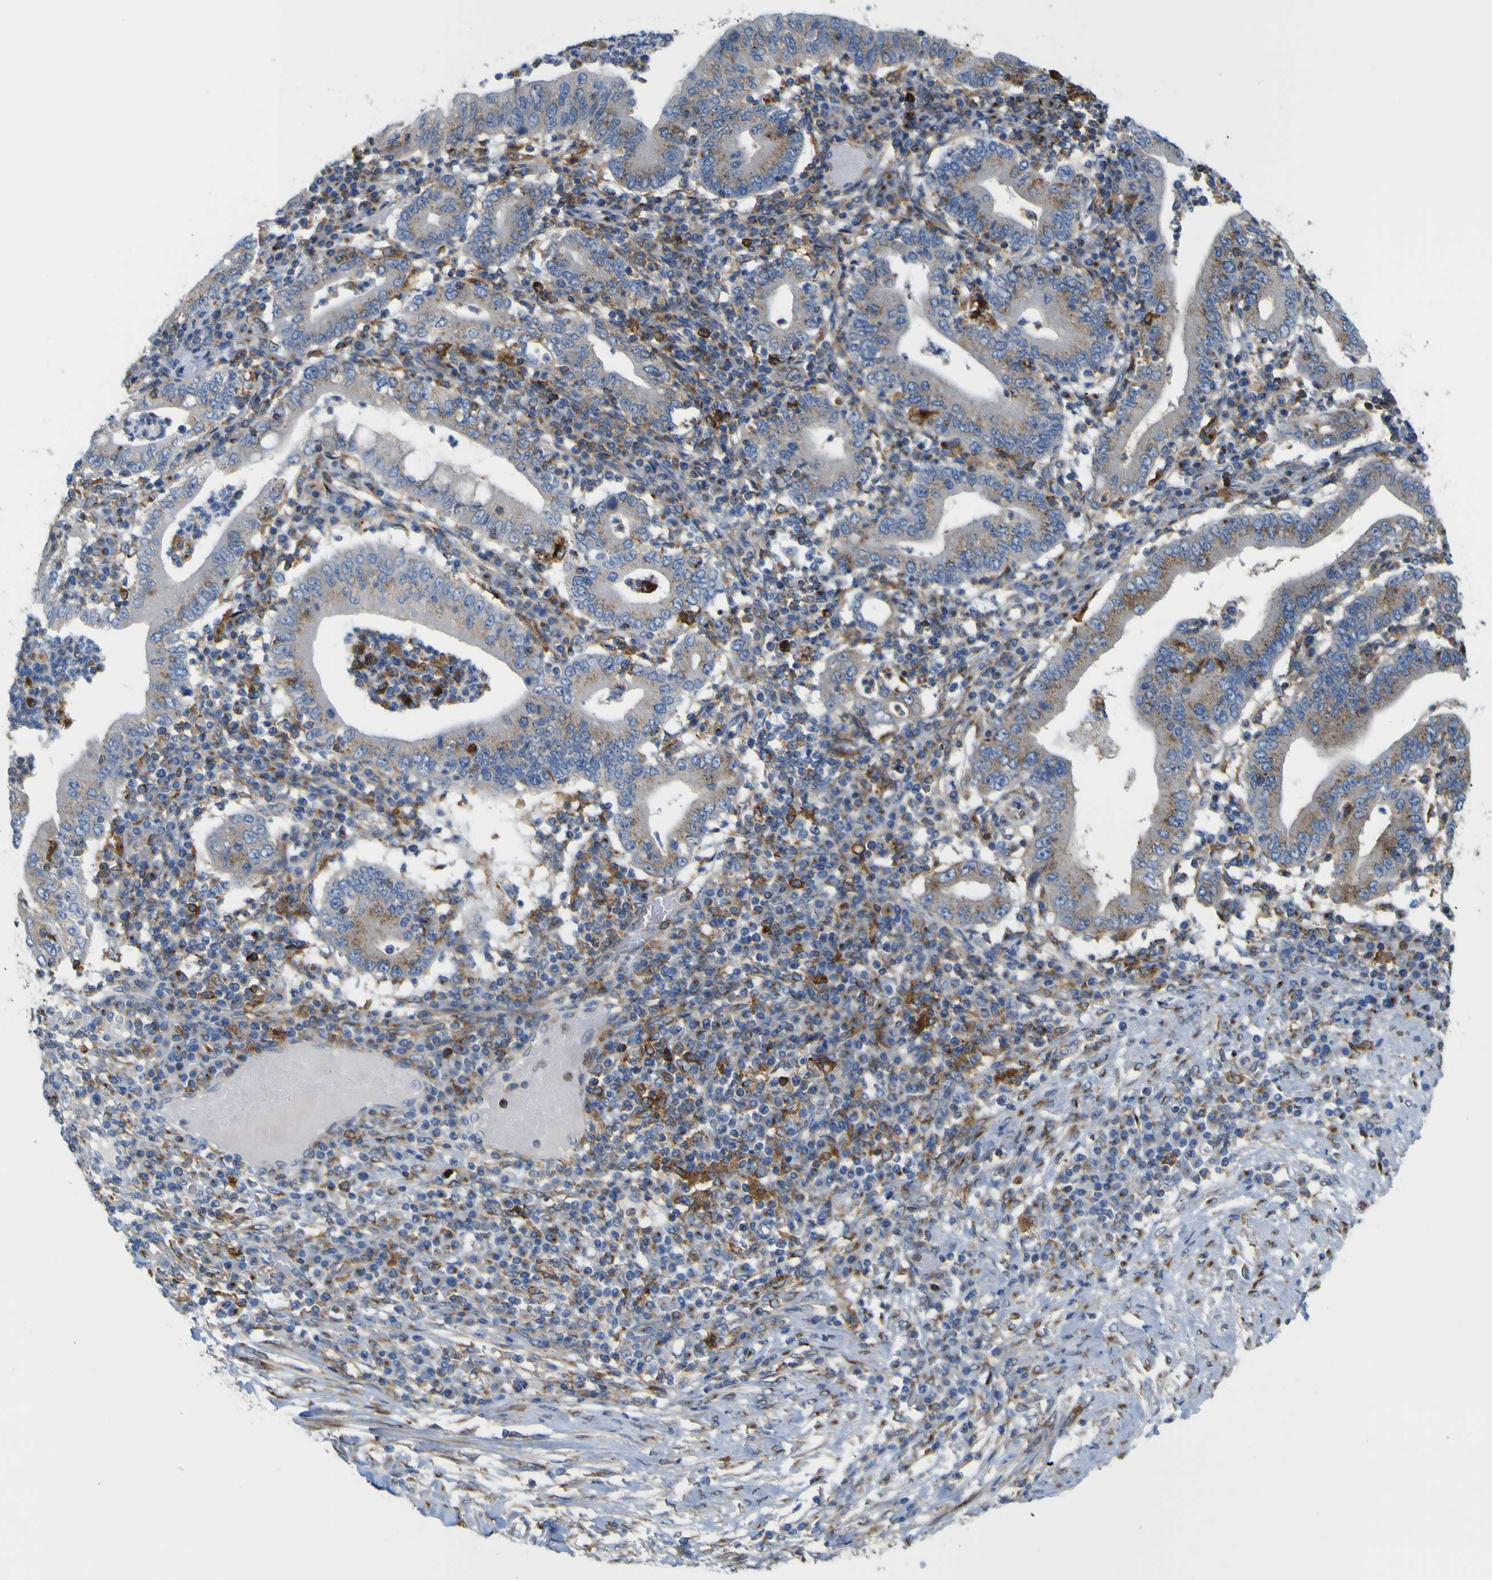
{"staining": {"intensity": "weak", "quantity": "<25%", "location": "cytoplasmic/membranous"}, "tissue": "stomach cancer", "cell_type": "Tumor cells", "image_type": "cancer", "snomed": [{"axis": "morphology", "description": "Normal tissue, NOS"}, {"axis": "morphology", "description": "Adenocarcinoma, NOS"}, {"axis": "topography", "description": "Esophagus"}, {"axis": "topography", "description": "Stomach, upper"}, {"axis": "topography", "description": "Peripheral nerve tissue"}], "caption": "This is a micrograph of immunohistochemistry staining of stomach adenocarcinoma, which shows no expression in tumor cells.", "gene": "IGF2R", "patient": {"sex": "male", "age": 62}}